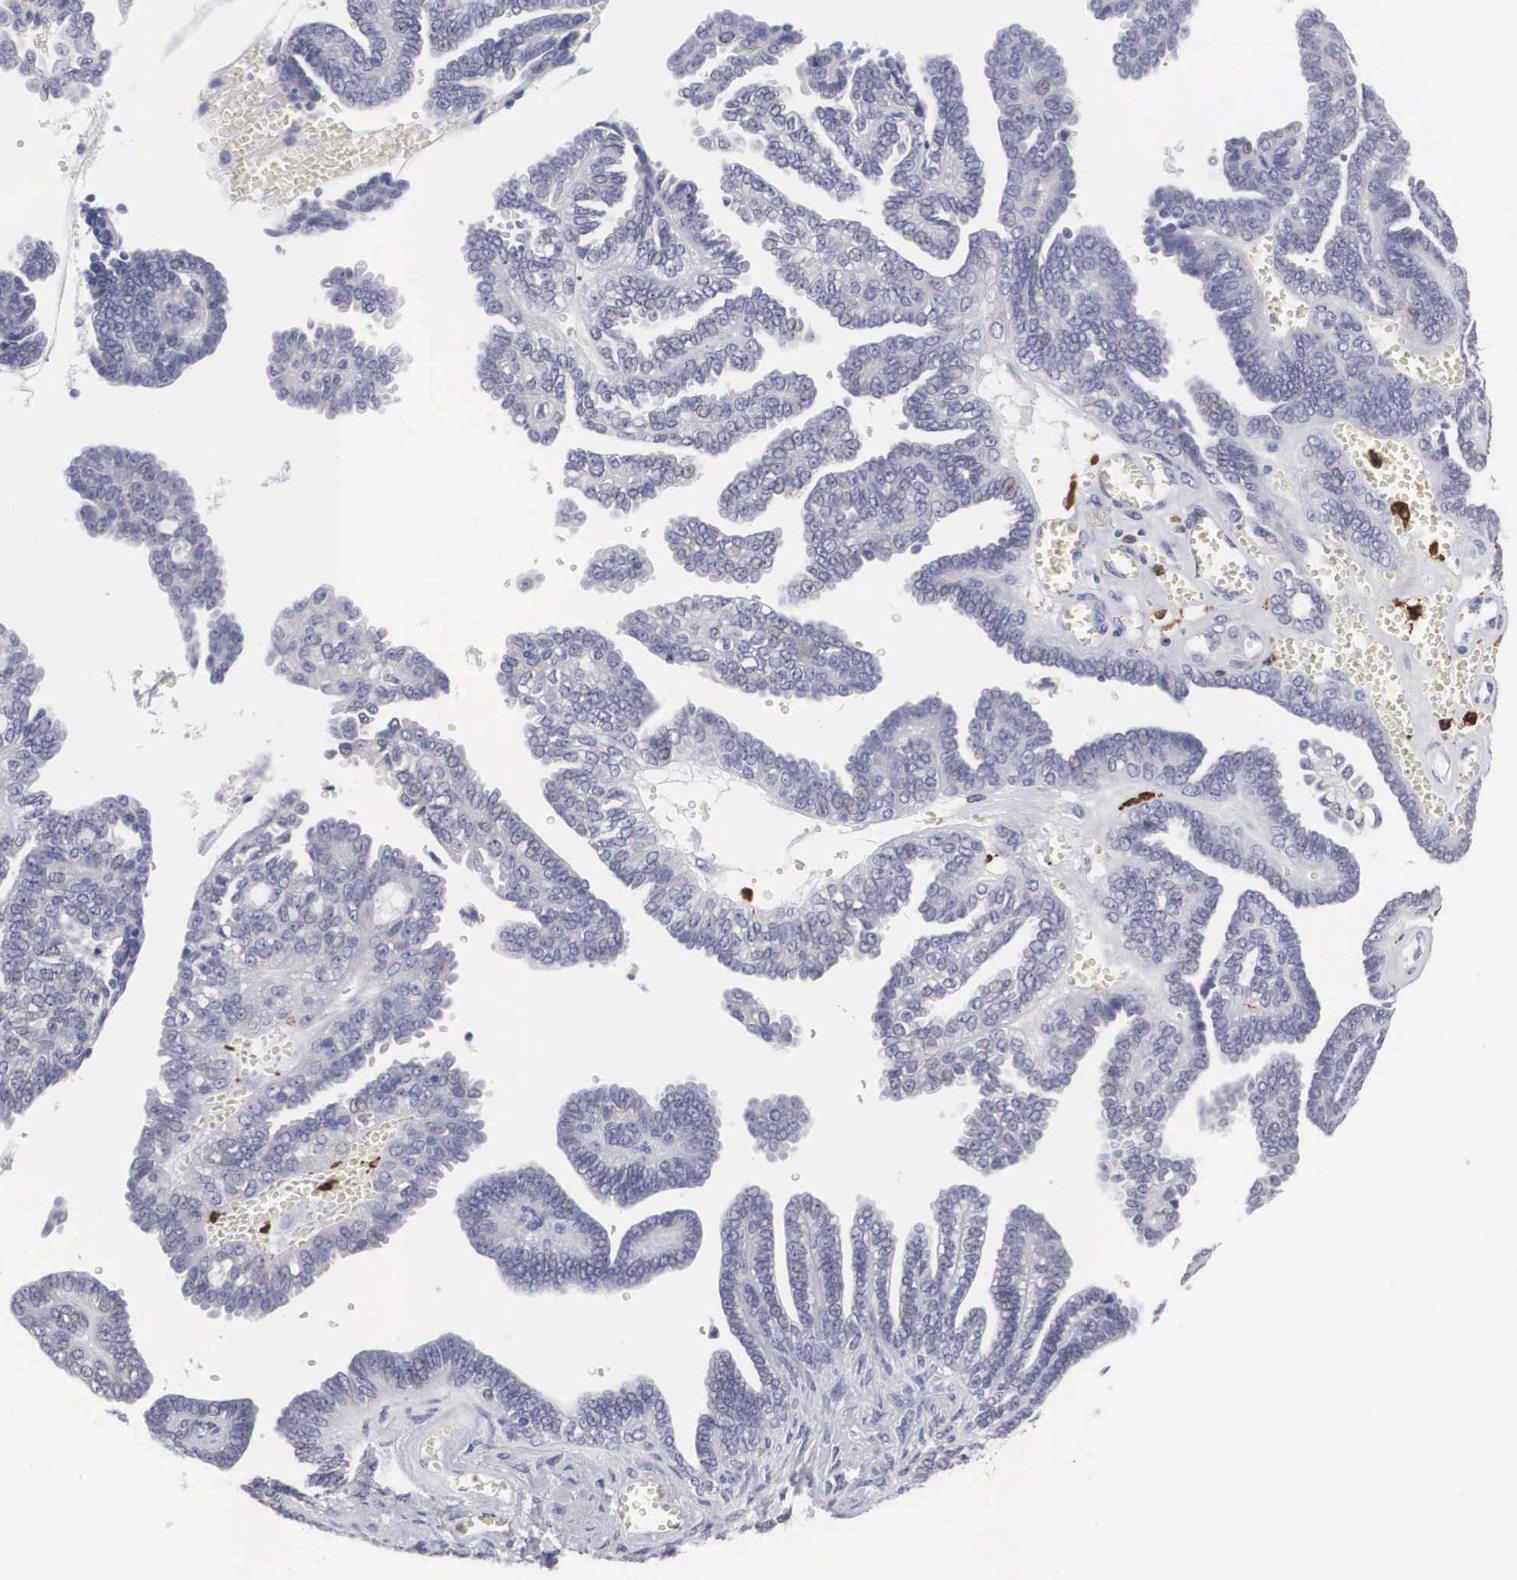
{"staining": {"intensity": "negative", "quantity": "none", "location": "none"}, "tissue": "ovarian cancer", "cell_type": "Tumor cells", "image_type": "cancer", "snomed": [{"axis": "morphology", "description": "Cystadenocarcinoma, serous, NOS"}, {"axis": "topography", "description": "Ovary"}], "caption": "Ovarian cancer was stained to show a protein in brown. There is no significant expression in tumor cells.", "gene": "HMOX1", "patient": {"sex": "female", "age": 71}}